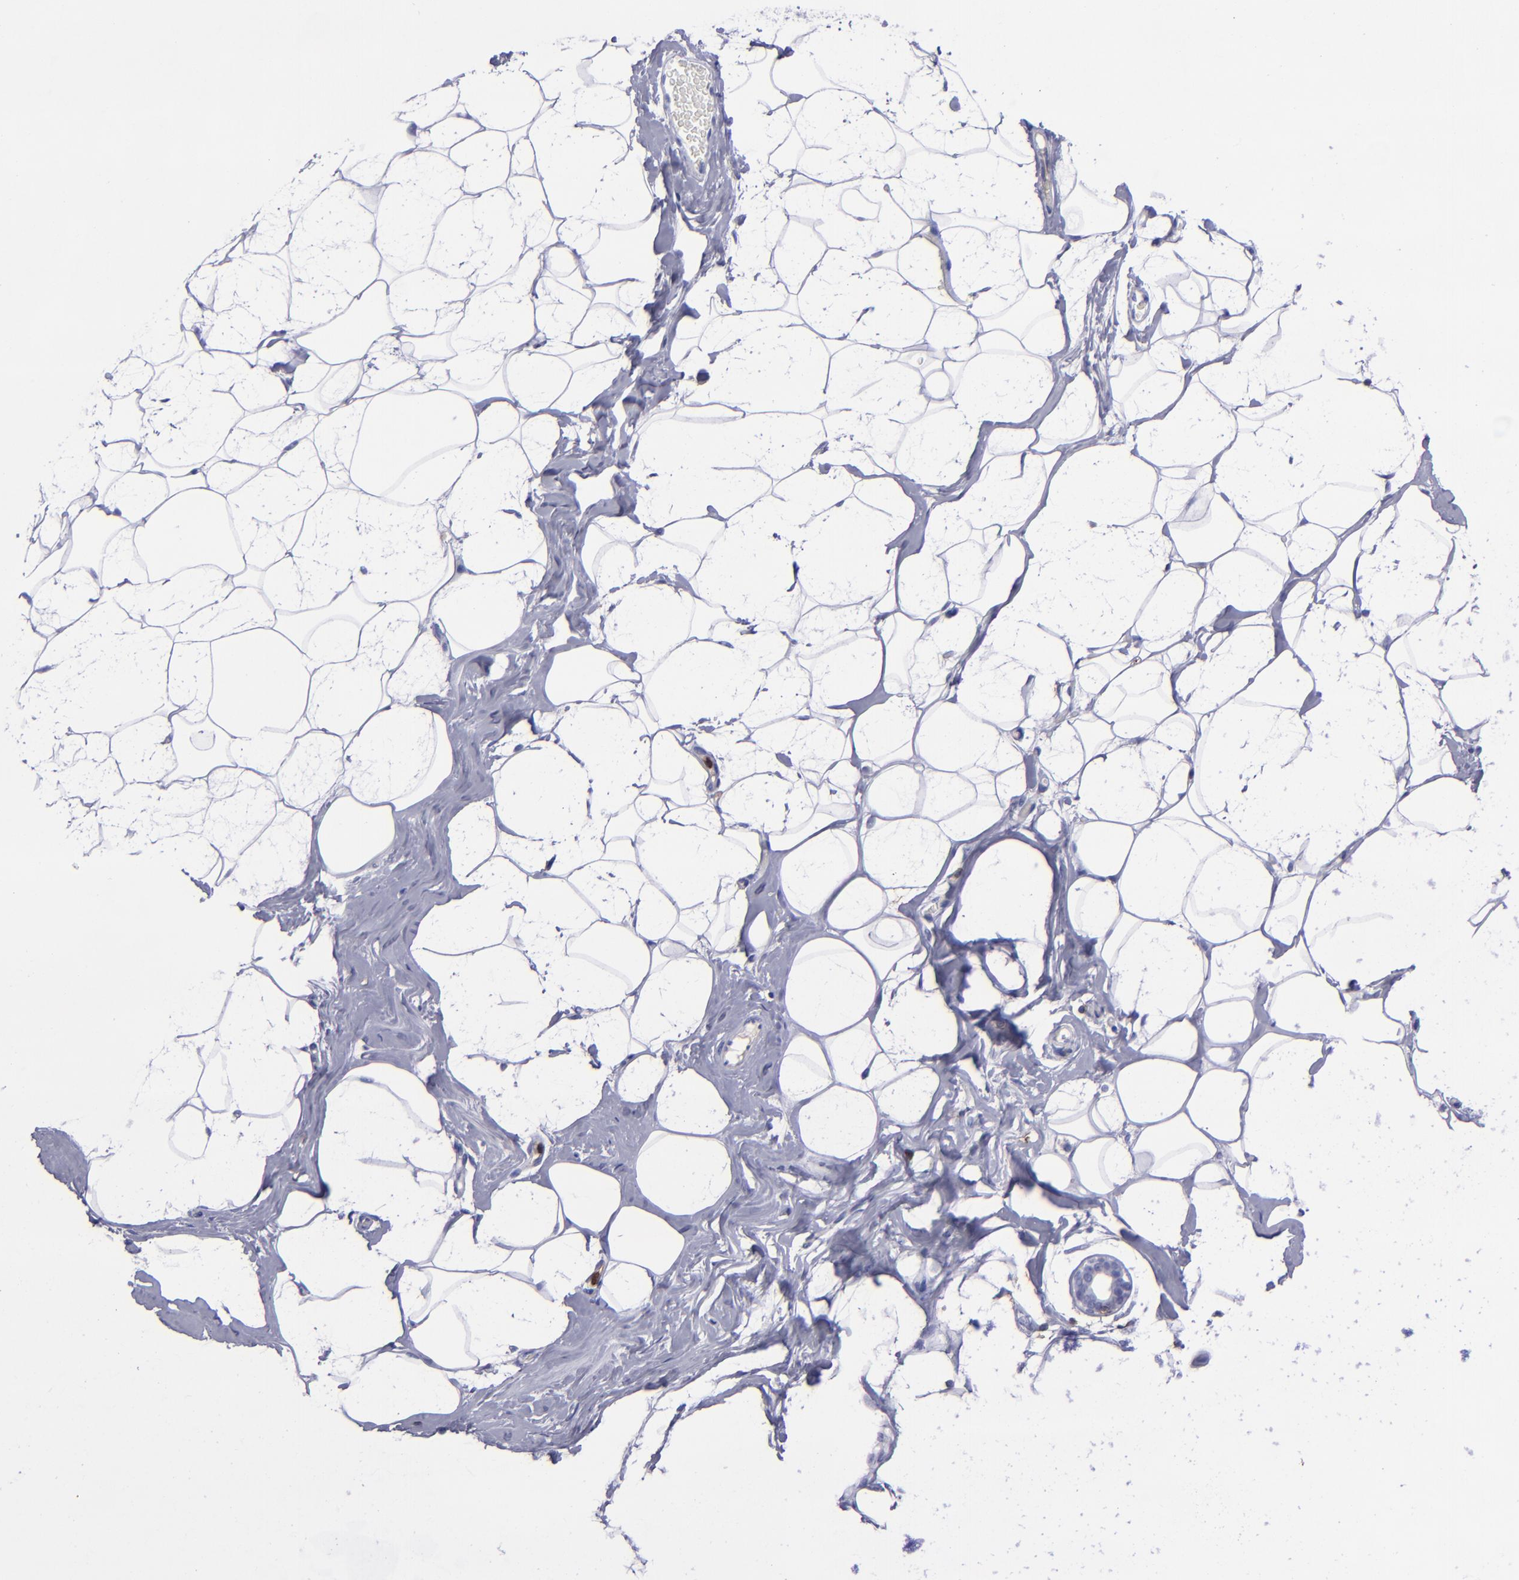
{"staining": {"intensity": "negative", "quantity": "none", "location": "none"}, "tissue": "breast", "cell_type": "Adipocytes", "image_type": "normal", "snomed": [{"axis": "morphology", "description": "Normal tissue, NOS"}, {"axis": "morphology", "description": "Fibrosis, NOS"}, {"axis": "topography", "description": "Breast"}], "caption": "Immunohistochemical staining of normal human breast exhibits no significant expression in adipocytes.", "gene": "ICAM3", "patient": {"sex": "female", "age": 39}}